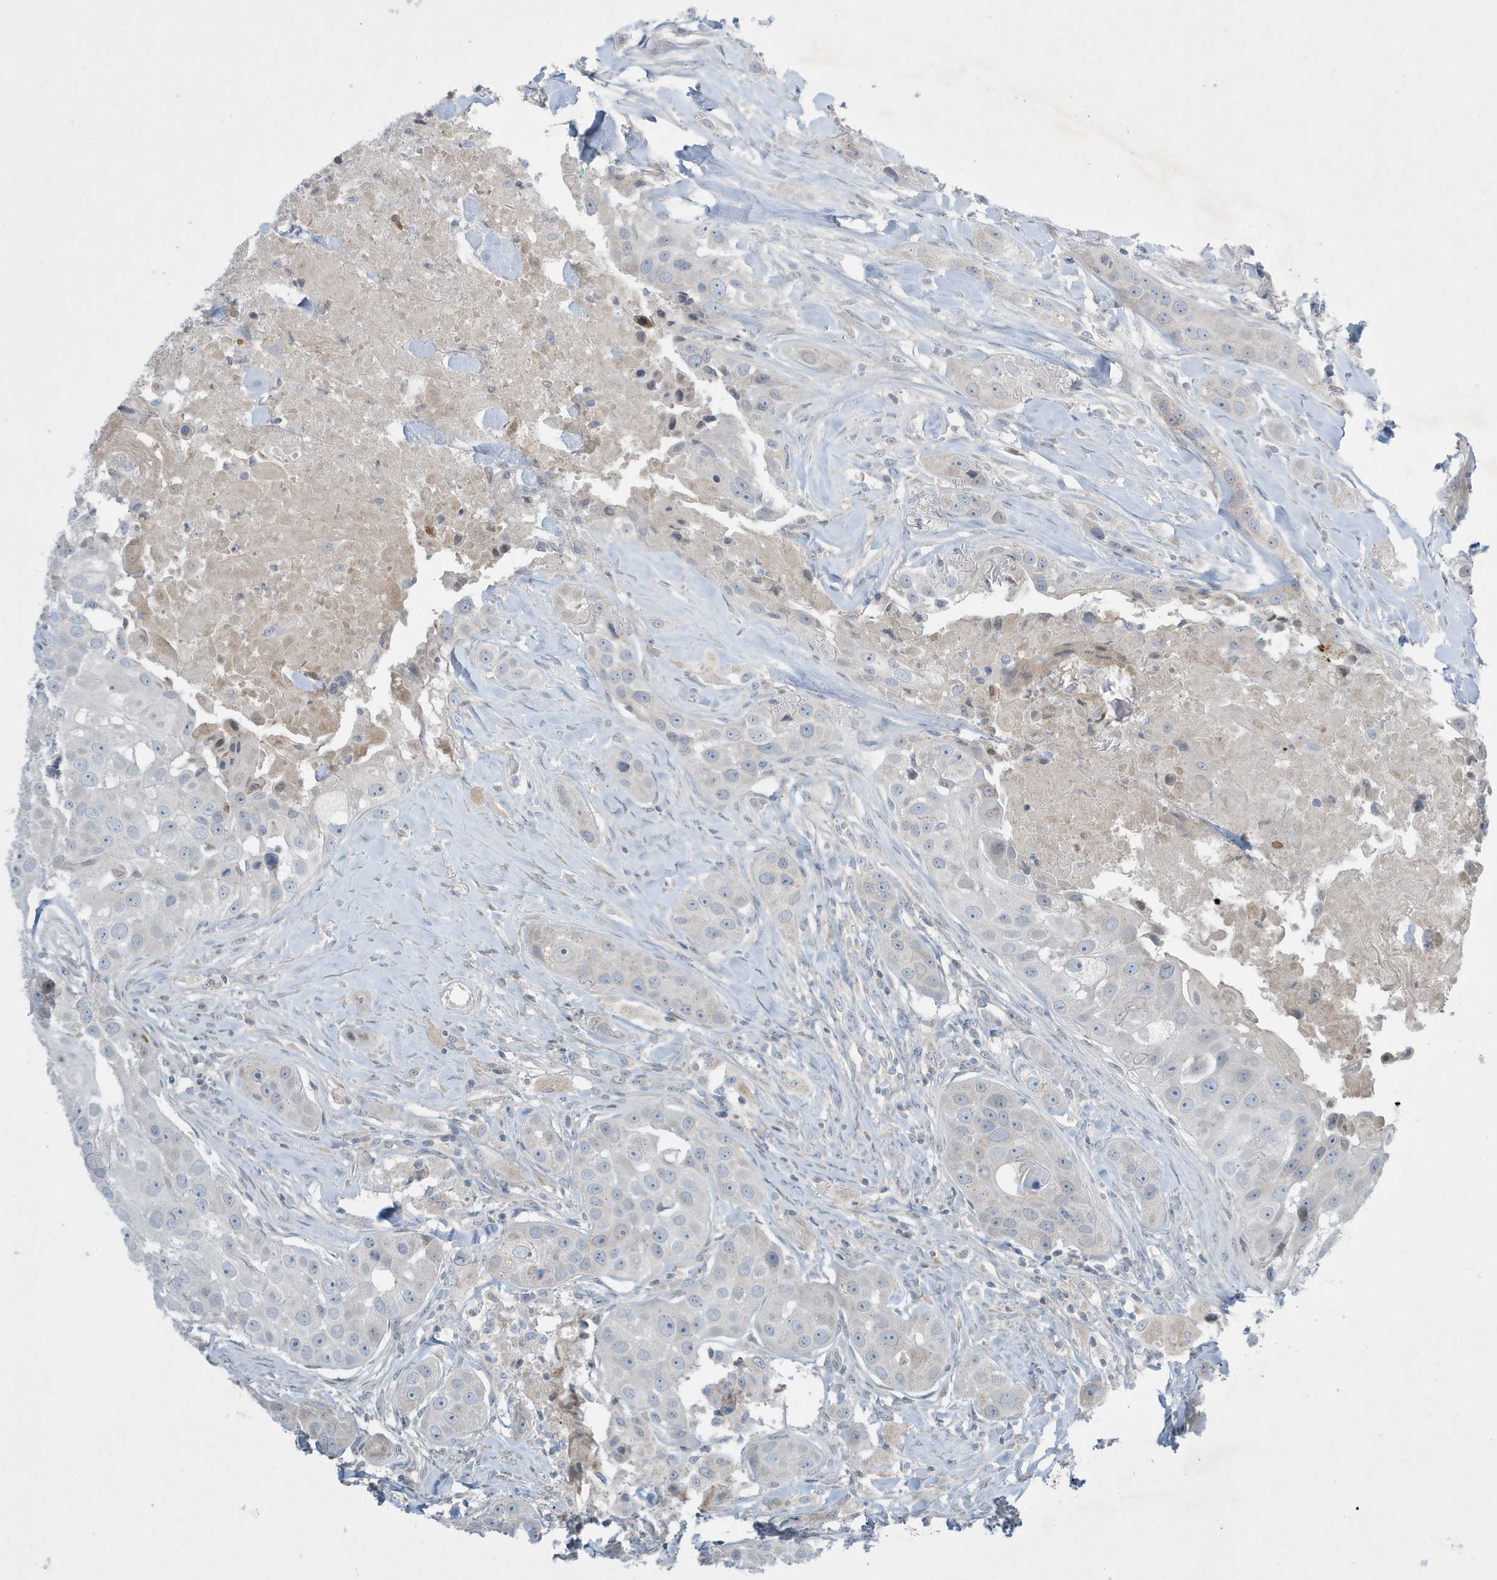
{"staining": {"intensity": "negative", "quantity": "none", "location": "none"}, "tissue": "head and neck cancer", "cell_type": "Tumor cells", "image_type": "cancer", "snomed": [{"axis": "morphology", "description": "Normal tissue, NOS"}, {"axis": "morphology", "description": "Squamous cell carcinoma, NOS"}, {"axis": "topography", "description": "Skeletal muscle"}, {"axis": "topography", "description": "Head-Neck"}], "caption": "IHC image of human head and neck cancer (squamous cell carcinoma) stained for a protein (brown), which demonstrates no staining in tumor cells.", "gene": "FNDC1", "patient": {"sex": "male", "age": 51}}